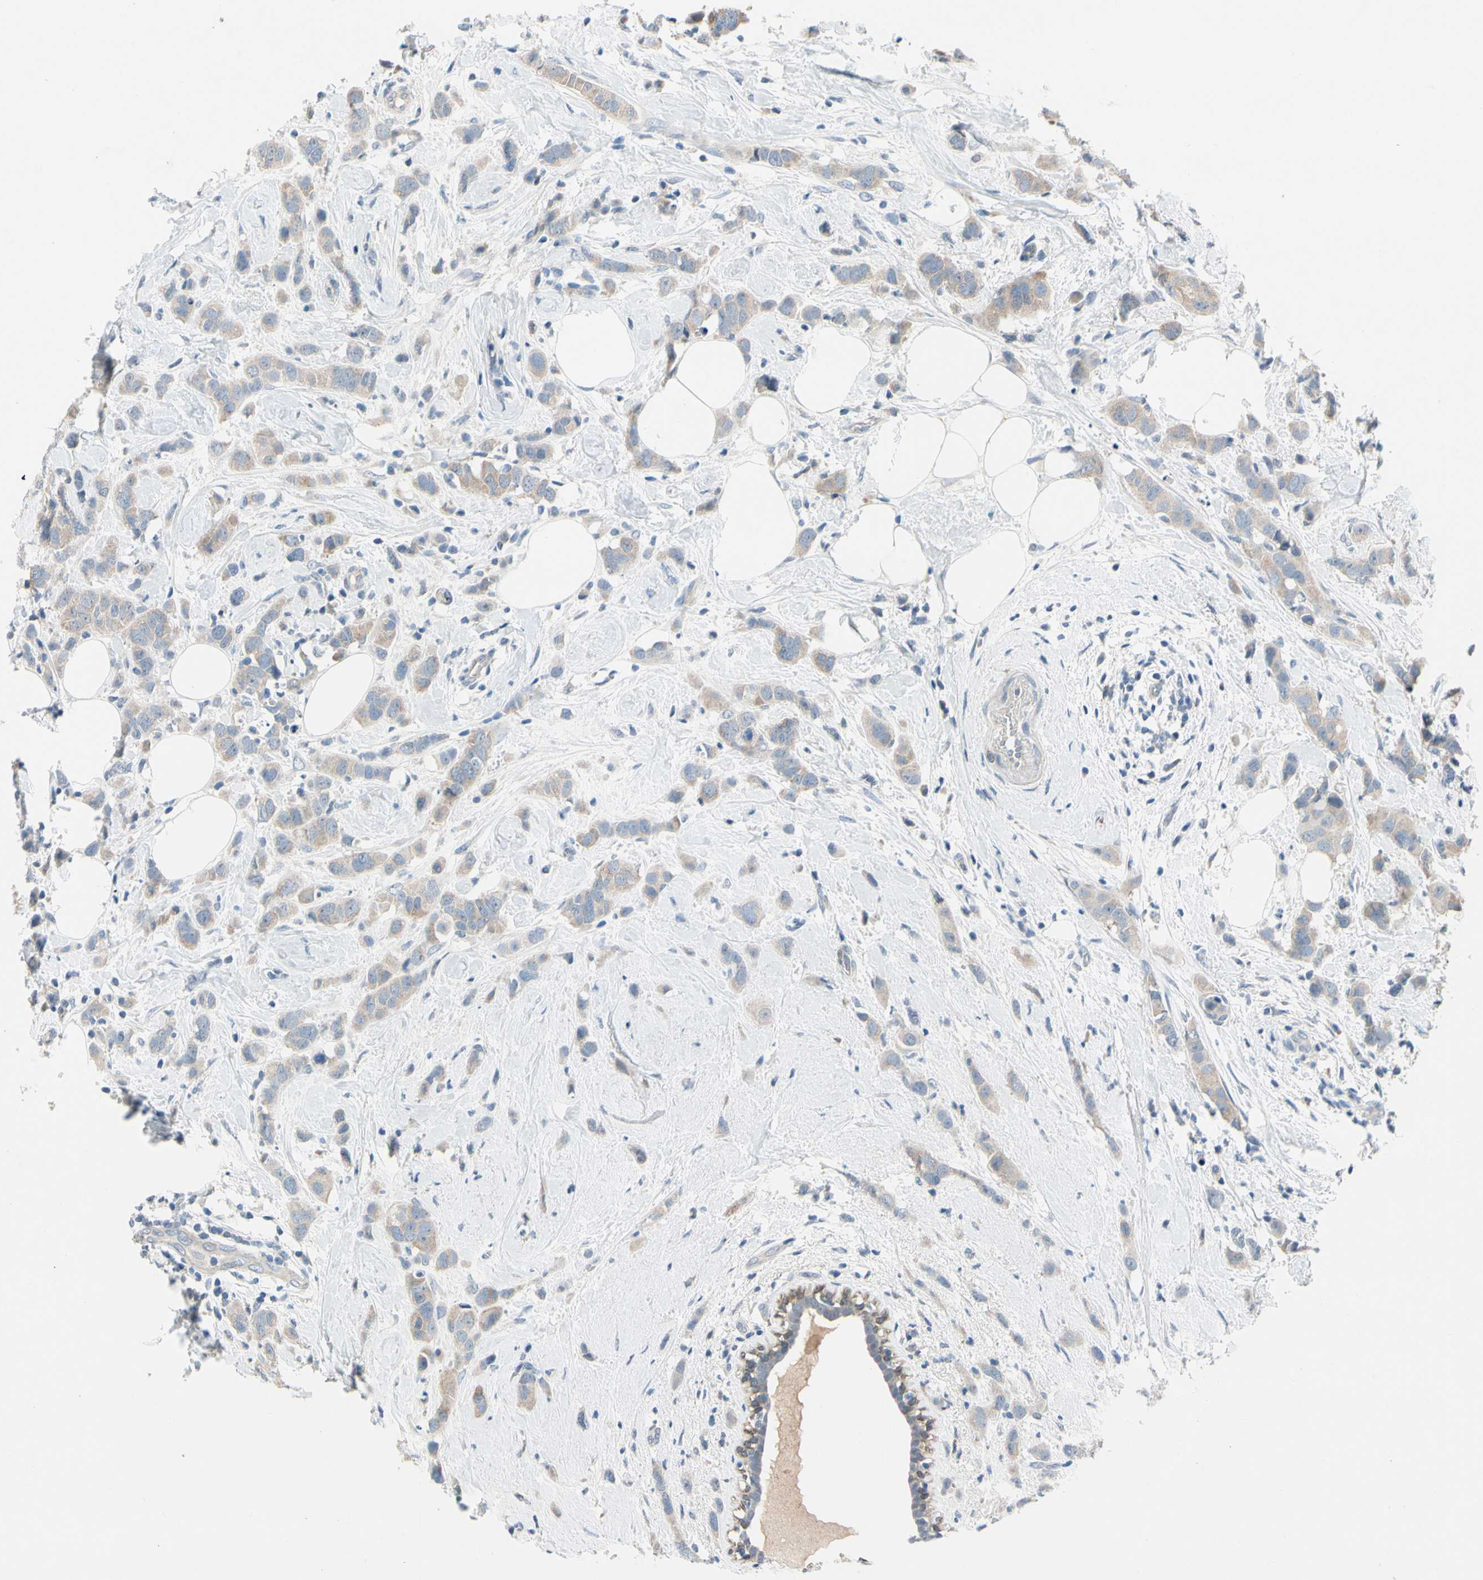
{"staining": {"intensity": "weak", "quantity": ">75%", "location": "none"}, "tissue": "breast cancer", "cell_type": "Tumor cells", "image_type": "cancer", "snomed": [{"axis": "morphology", "description": "Normal tissue, NOS"}, {"axis": "morphology", "description": "Duct carcinoma"}, {"axis": "topography", "description": "Breast"}], "caption": "A brown stain labels weak None staining of a protein in human intraductal carcinoma (breast) tumor cells.", "gene": "SLC27A6", "patient": {"sex": "female", "age": 50}}